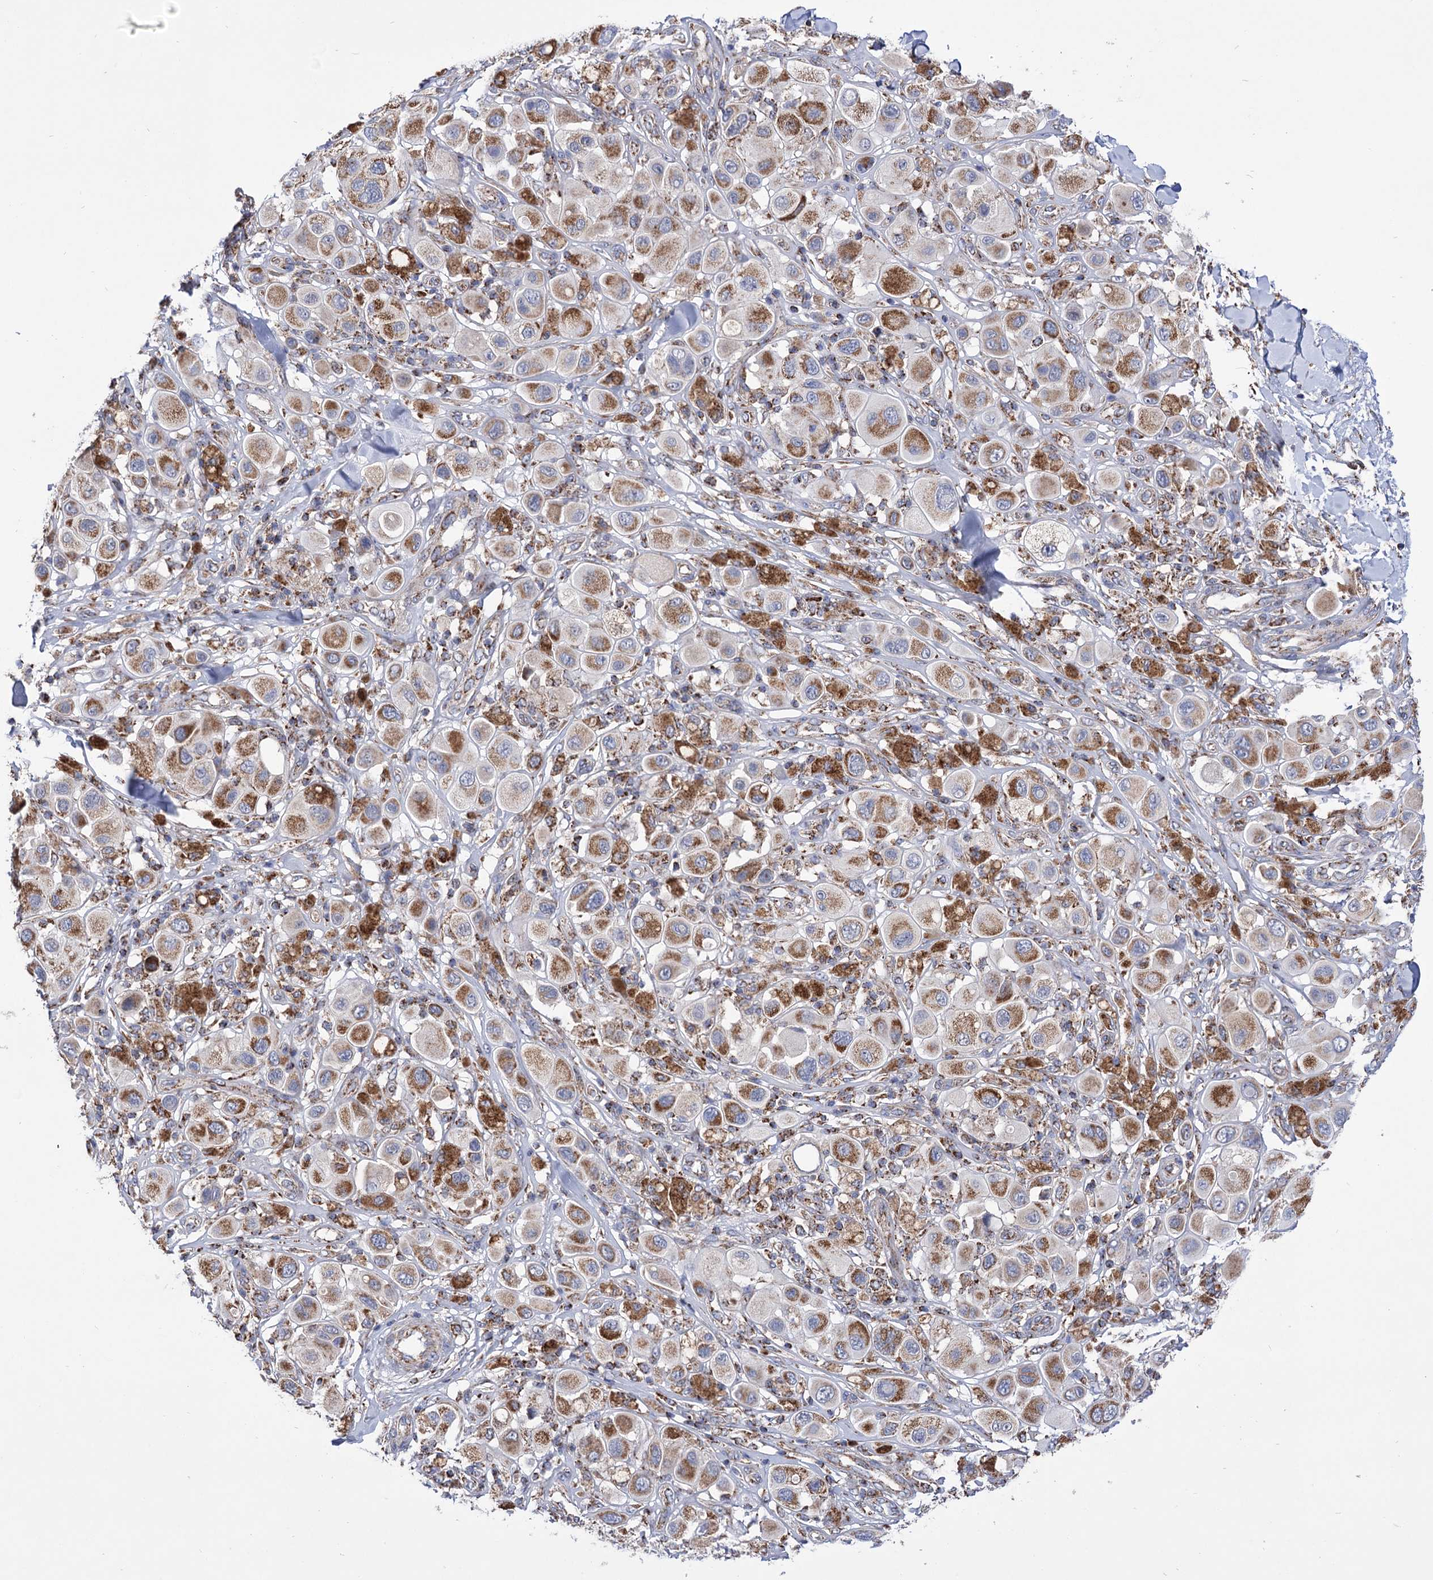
{"staining": {"intensity": "moderate", "quantity": ">75%", "location": "cytoplasmic/membranous"}, "tissue": "melanoma", "cell_type": "Tumor cells", "image_type": "cancer", "snomed": [{"axis": "morphology", "description": "Malignant melanoma, Metastatic site"}, {"axis": "topography", "description": "Skin"}], "caption": "Human melanoma stained for a protein (brown) reveals moderate cytoplasmic/membranous positive staining in approximately >75% of tumor cells.", "gene": "ABHD10", "patient": {"sex": "male", "age": 41}}